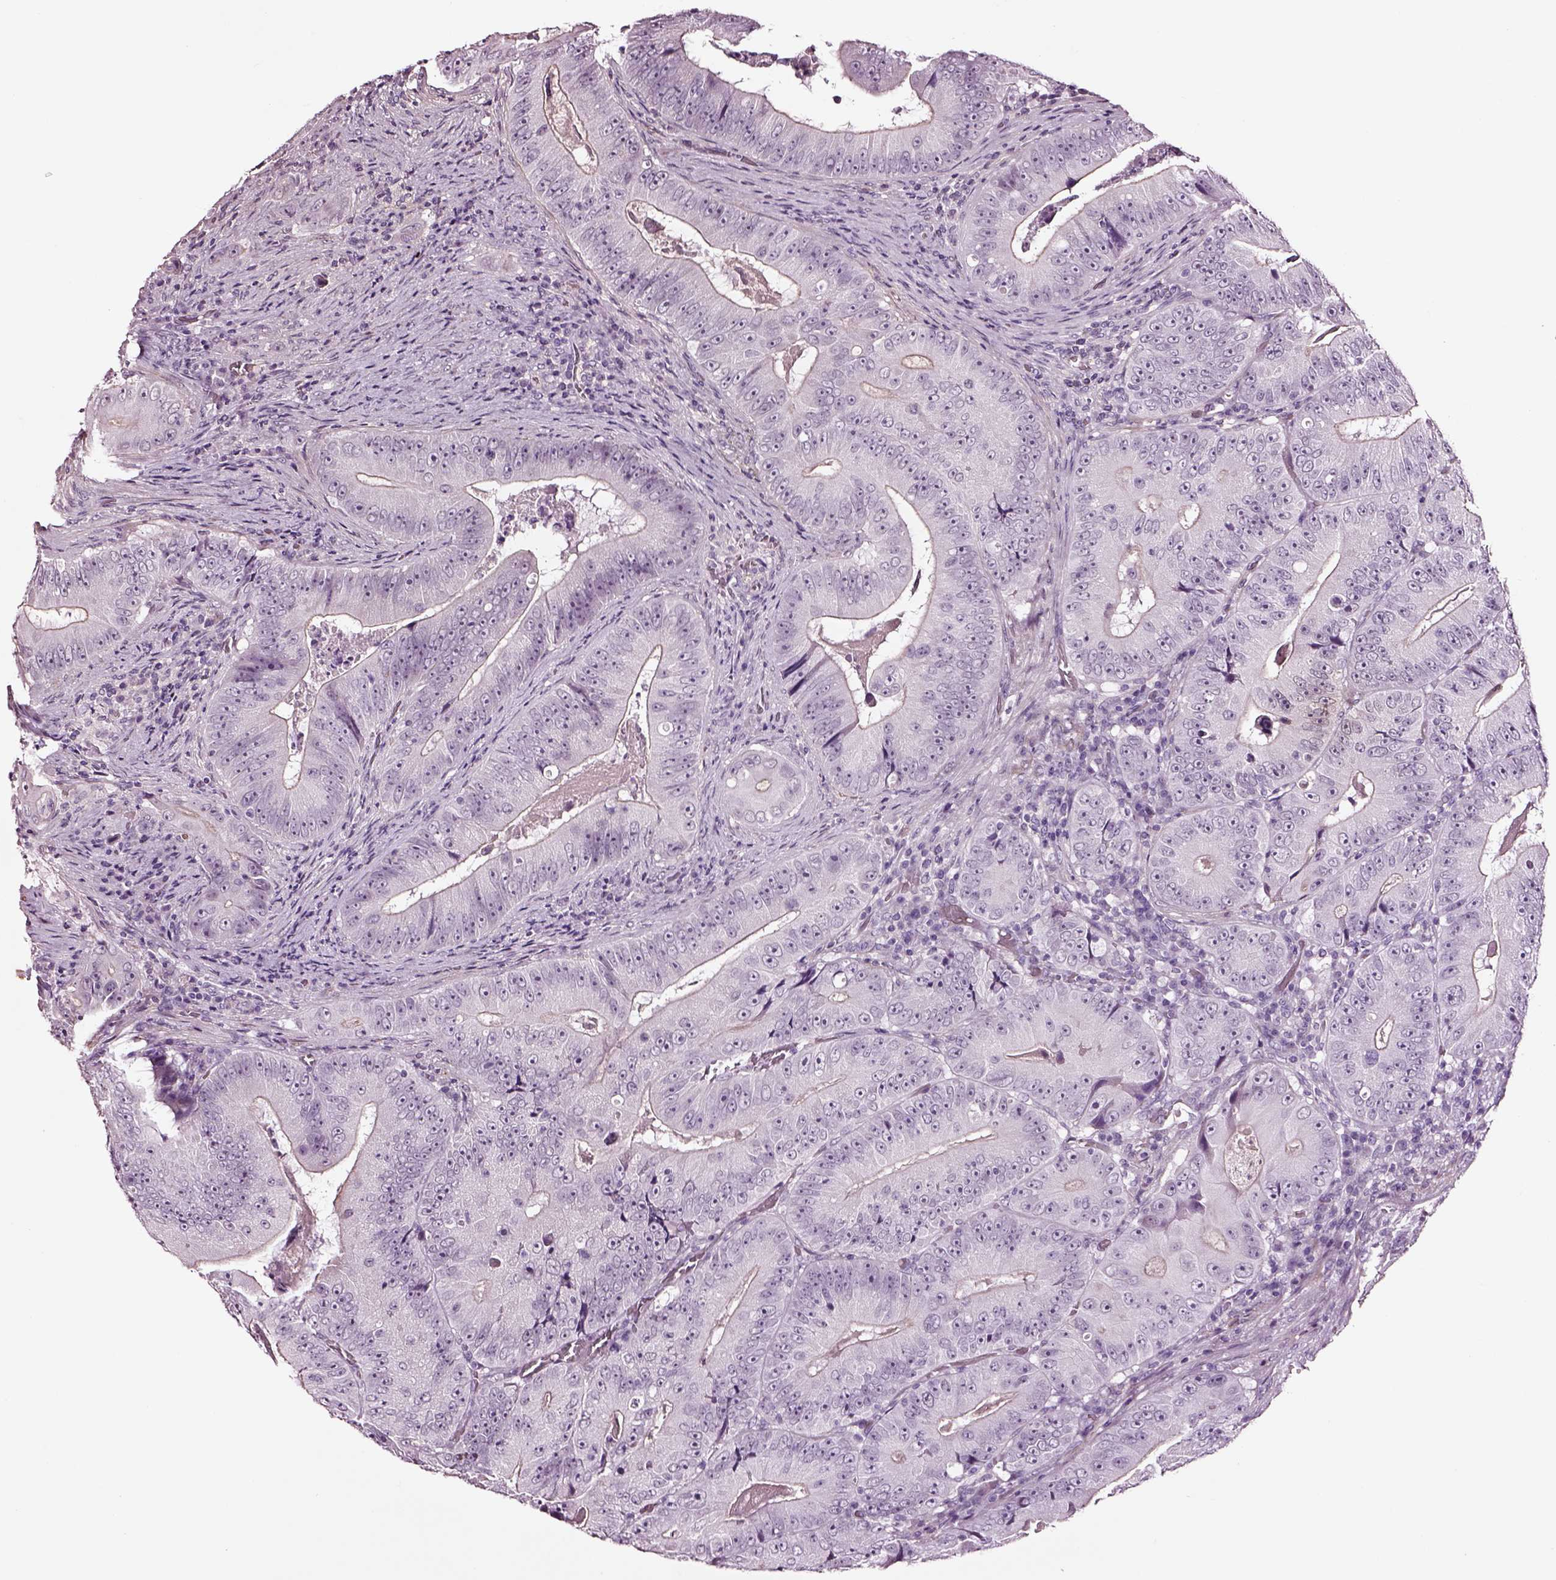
{"staining": {"intensity": "negative", "quantity": "none", "location": "none"}, "tissue": "colorectal cancer", "cell_type": "Tumor cells", "image_type": "cancer", "snomed": [{"axis": "morphology", "description": "Adenocarcinoma, NOS"}, {"axis": "topography", "description": "Colon"}], "caption": "Tumor cells are negative for protein expression in human colorectal cancer. (IHC, brightfield microscopy, high magnification).", "gene": "SOX10", "patient": {"sex": "female", "age": 86}}